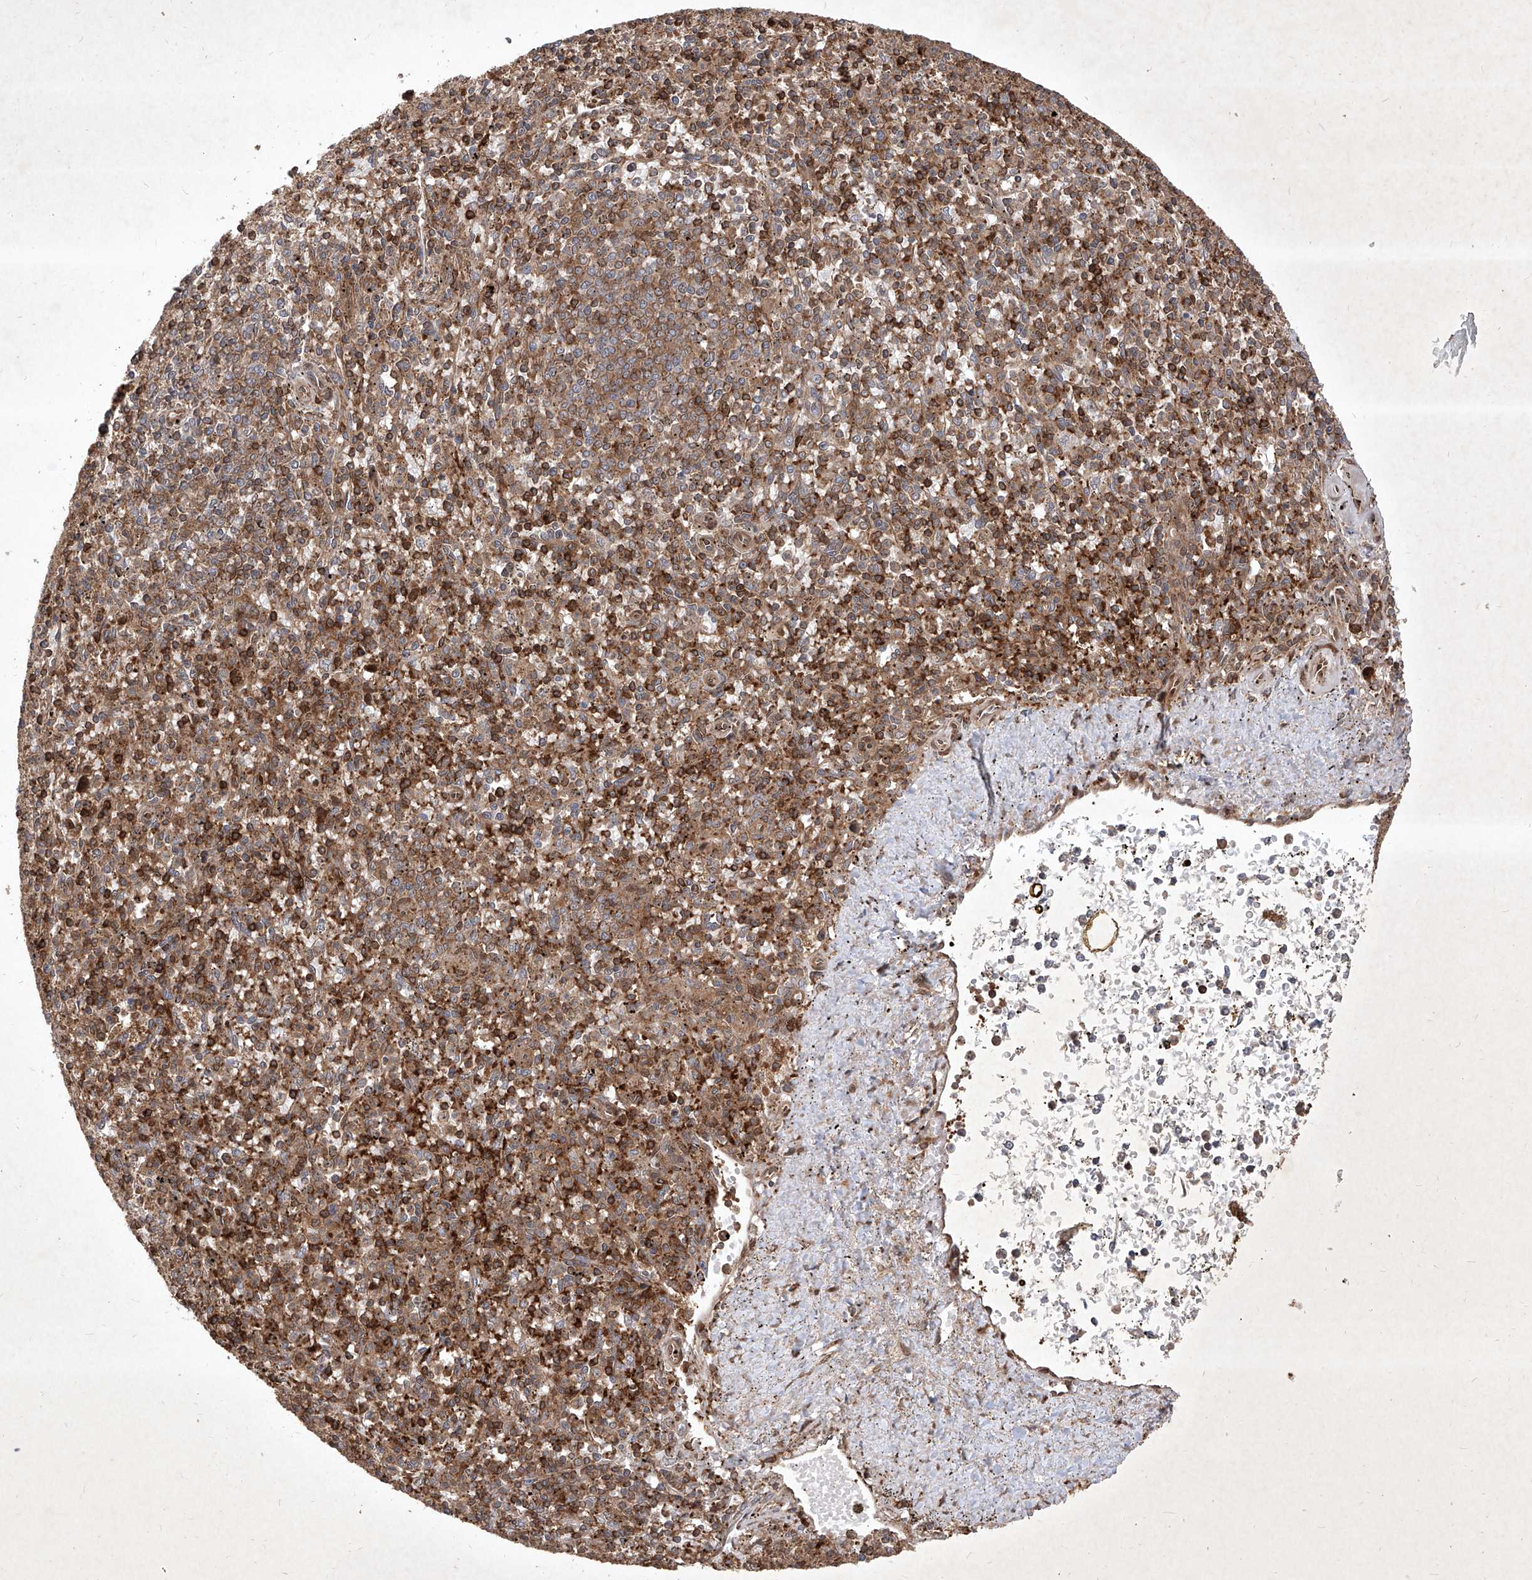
{"staining": {"intensity": "moderate", "quantity": "25%-75%", "location": "cytoplasmic/membranous"}, "tissue": "spleen", "cell_type": "Cells in red pulp", "image_type": "normal", "snomed": [{"axis": "morphology", "description": "Normal tissue, NOS"}, {"axis": "topography", "description": "Spleen"}], "caption": "Protein staining by IHC demonstrates moderate cytoplasmic/membranous positivity in approximately 25%-75% of cells in red pulp in unremarkable spleen.", "gene": "MAGED2", "patient": {"sex": "male", "age": 72}}